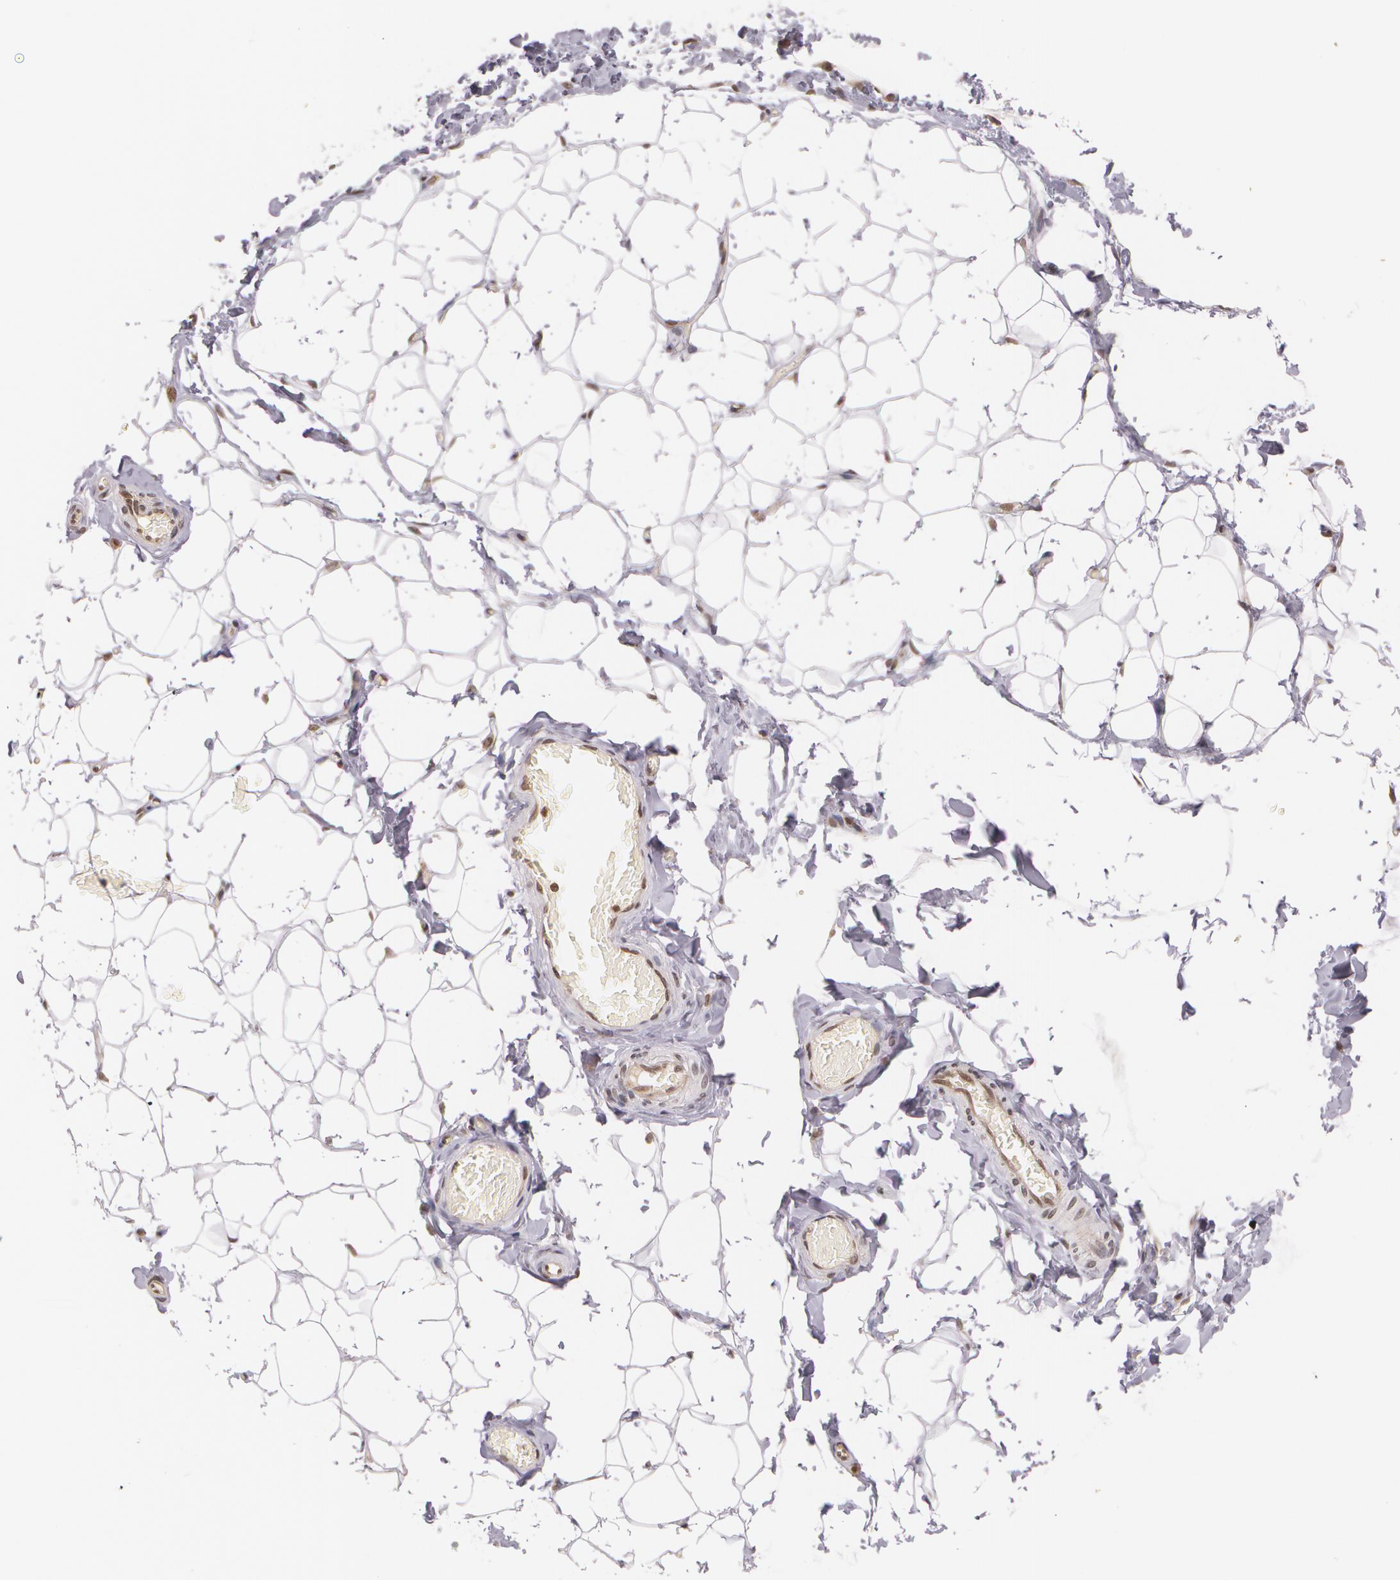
{"staining": {"intensity": "moderate", "quantity": "25%-75%", "location": "nuclear"}, "tissue": "adipose tissue", "cell_type": "Adipocytes", "image_type": "normal", "snomed": [{"axis": "morphology", "description": "Normal tissue, NOS"}, {"axis": "topography", "description": "Soft tissue"}], "caption": "This is an image of immunohistochemistry staining of benign adipose tissue, which shows moderate expression in the nuclear of adipocytes.", "gene": "VAV3", "patient": {"sex": "male", "age": 26}}